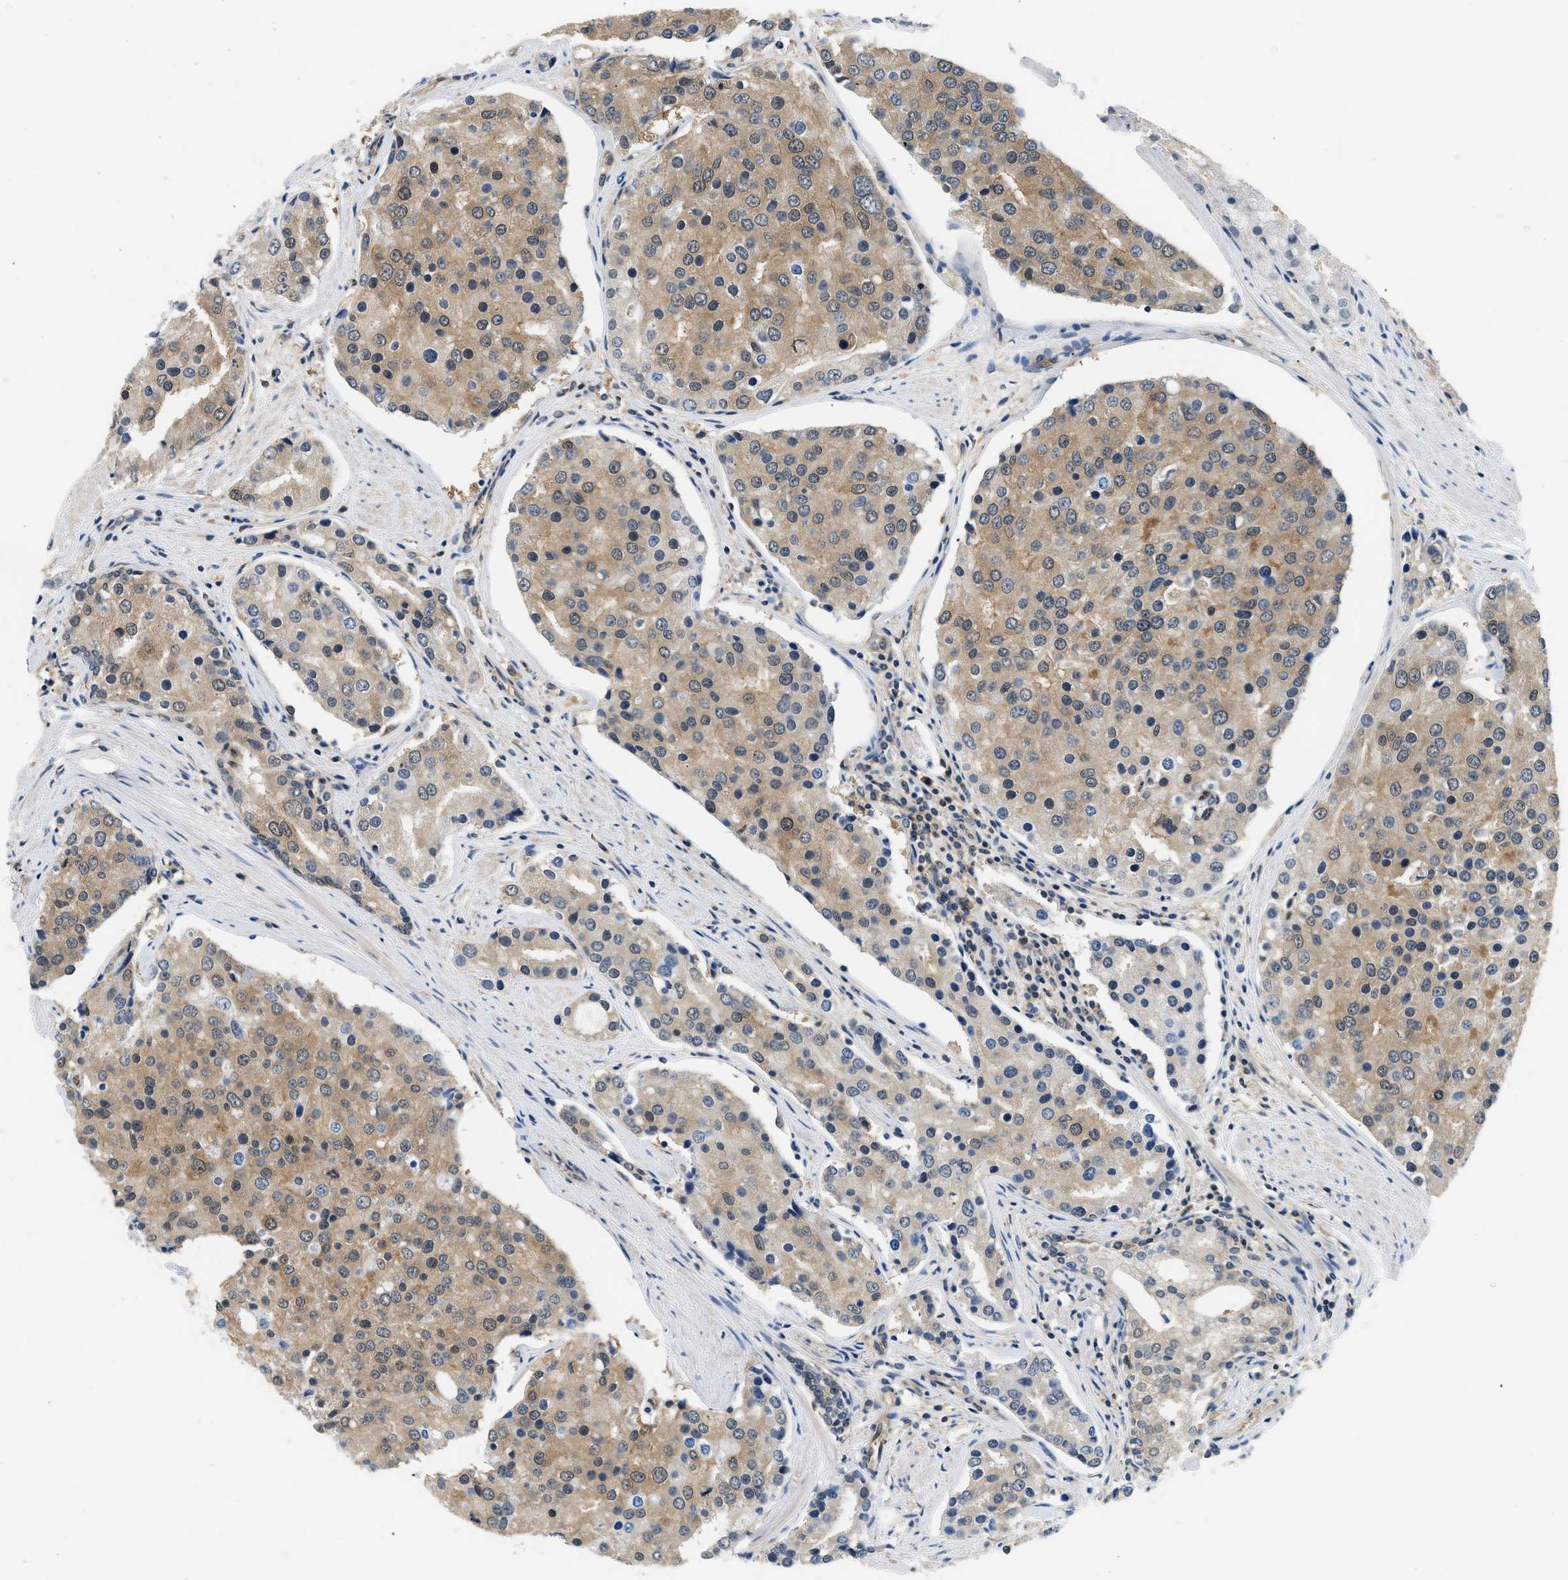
{"staining": {"intensity": "moderate", "quantity": ">75%", "location": "cytoplasmic/membranous"}, "tissue": "prostate cancer", "cell_type": "Tumor cells", "image_type": "cancer", "snomed": [{"axis": "morphology", "description": "Adenocarcinoma, High grade"}, {"axis": "topography", "description": "Prostate"}], "caption": "Tumor cells demonstrate medium levels of moderate cytoplasmic/membranous expression in approximately >75% of cells in prostate cancer (high-grade adenocarcinoma). Ihc stains the protein of interest in brown and the nuclei are stained blue.", "gene": "EIF4EBP2", "patient": {"sex": "male", "age": 50}}